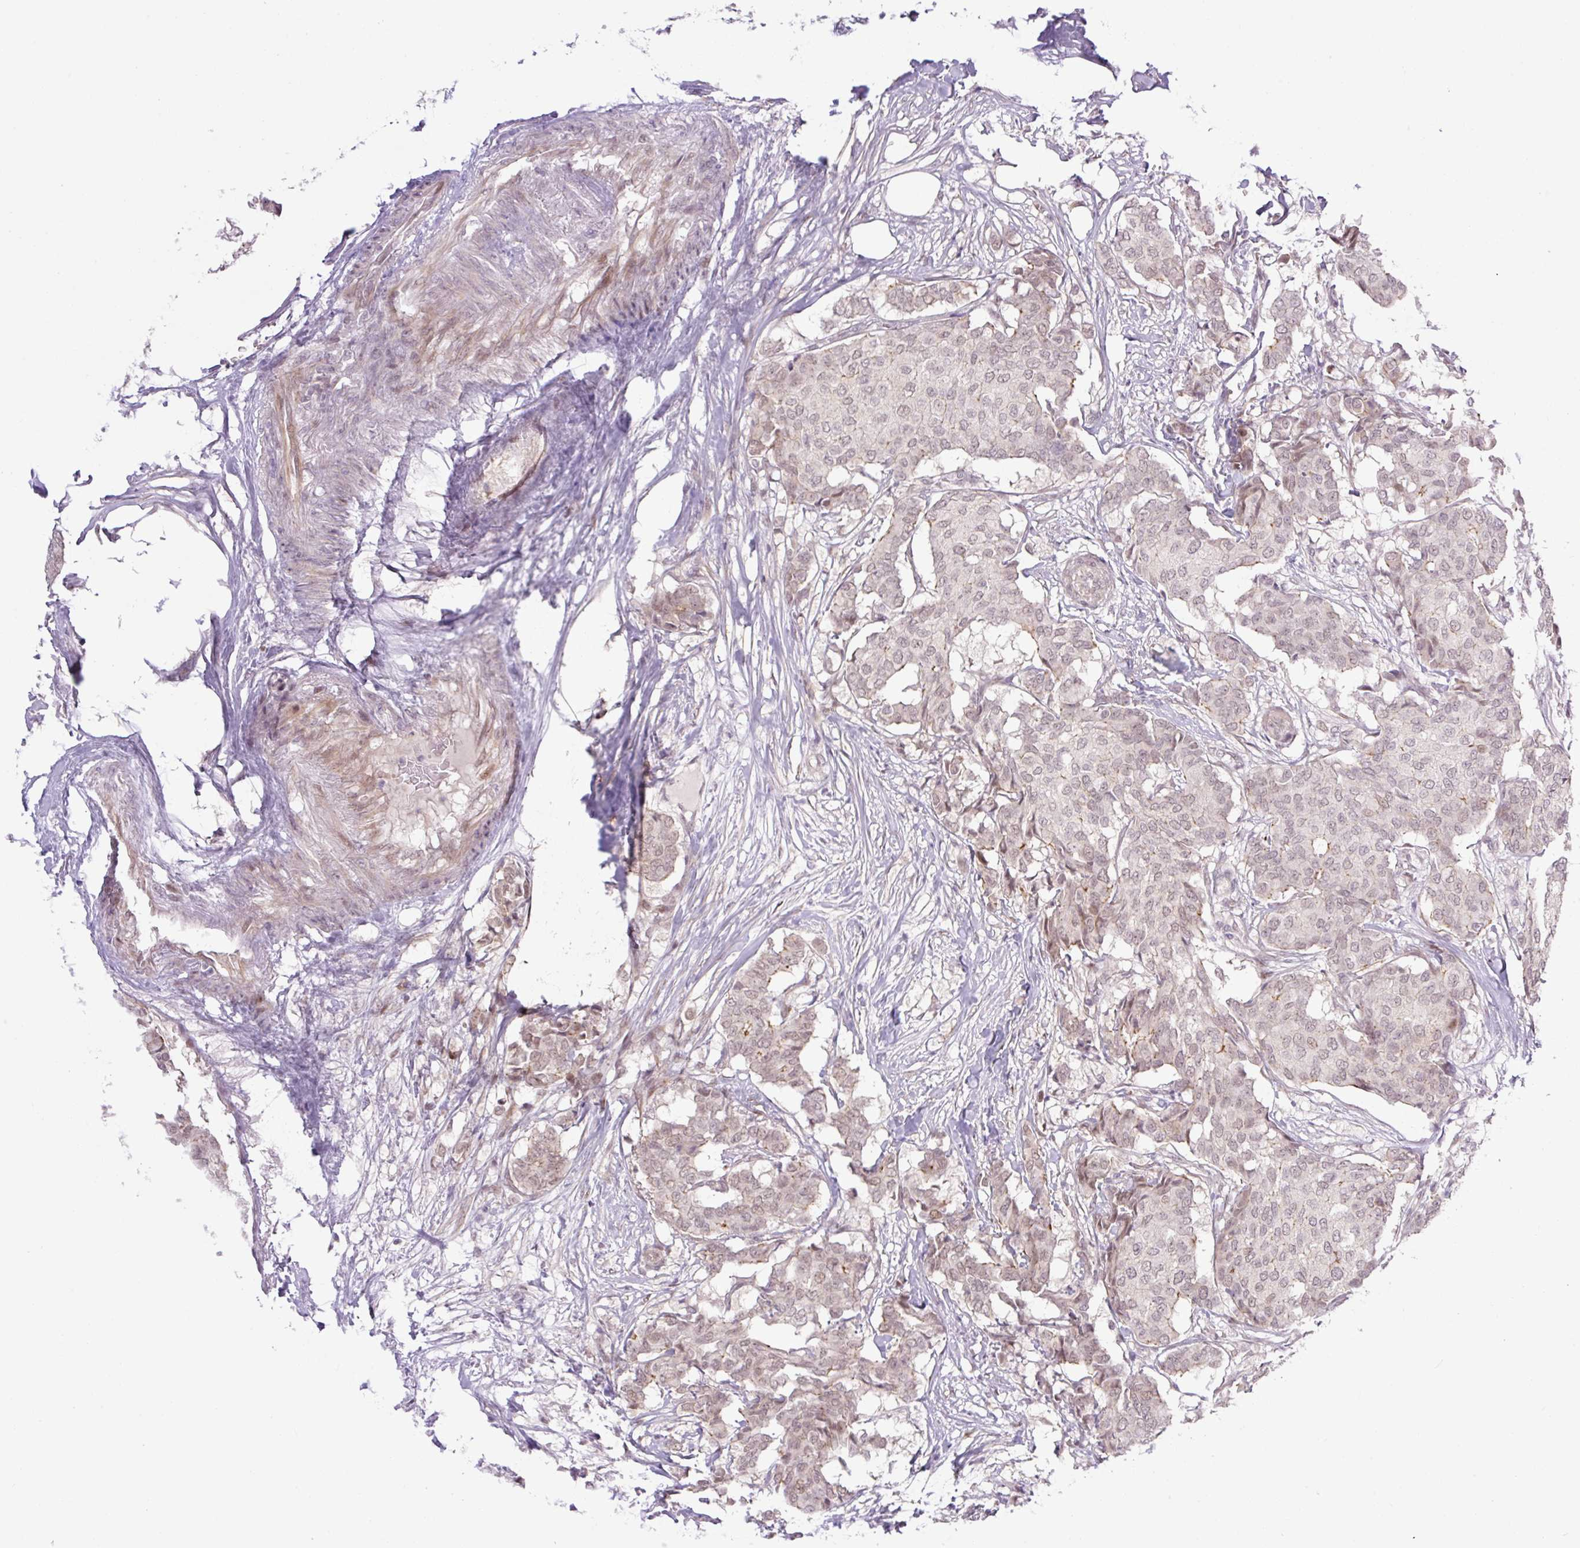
{"staining": {"intensity": "weak", "quantity": "25%-75%", "location": "nuclear"}, "tissue": "breast cancer", "cell_type": "Tumor cells", "image_type": "cancer", "snomed": [{"axis": "morphology", "description": "Duct carcinoma"}, {"axis": "topography", "description": "Breast"}], "caption": "Human breast cancer (invasive ductal carcinoma) stained for a protein (brown) reveals weak nuclear positive positivity in about 25%-75% of tumor cells.", "gene": "ICE1", "patient": {"sex": "female", "age": 75}}